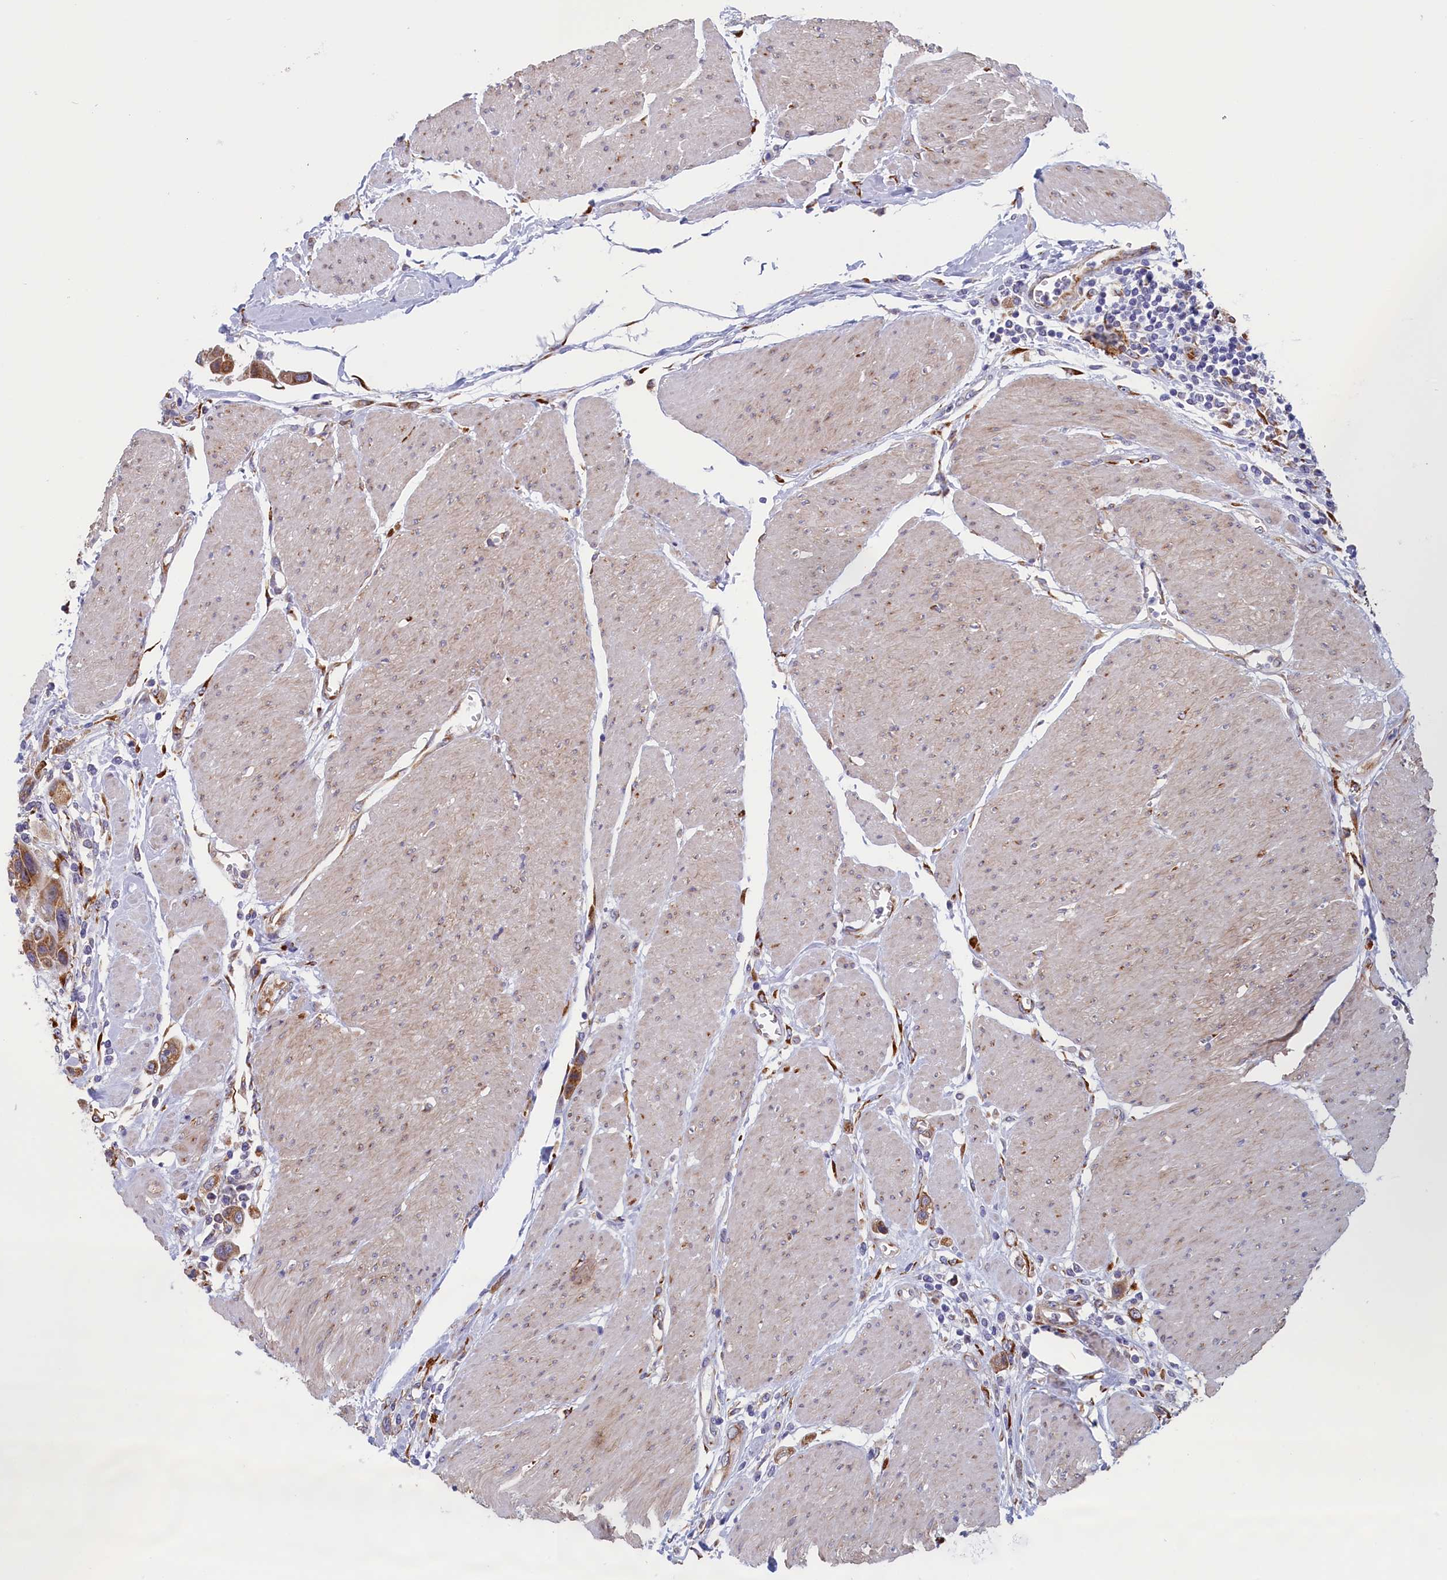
{"staining": {"intensity": "moderate", "quantity": ">75%", "location": "cytoplasmic/membranous"}, "tissue": "urothelial cancer", "cell_type": "Tumor cells", "image_type": "cancer", "snomed": [{"axis": "morphology", "description": "Urothelial carcinoma, High grade"}, {"axis": "topography", "description": "Urinary bladder"}], "caption": "High-power microscopy captured an IHC micrograph of high-grade urothelial carcinoma, revealing moderate cytoplasmic/membranous expression in about >75% of tumor cells.", "gene": "CCDC68", "patient": {"sex": "male", "age": 50}}